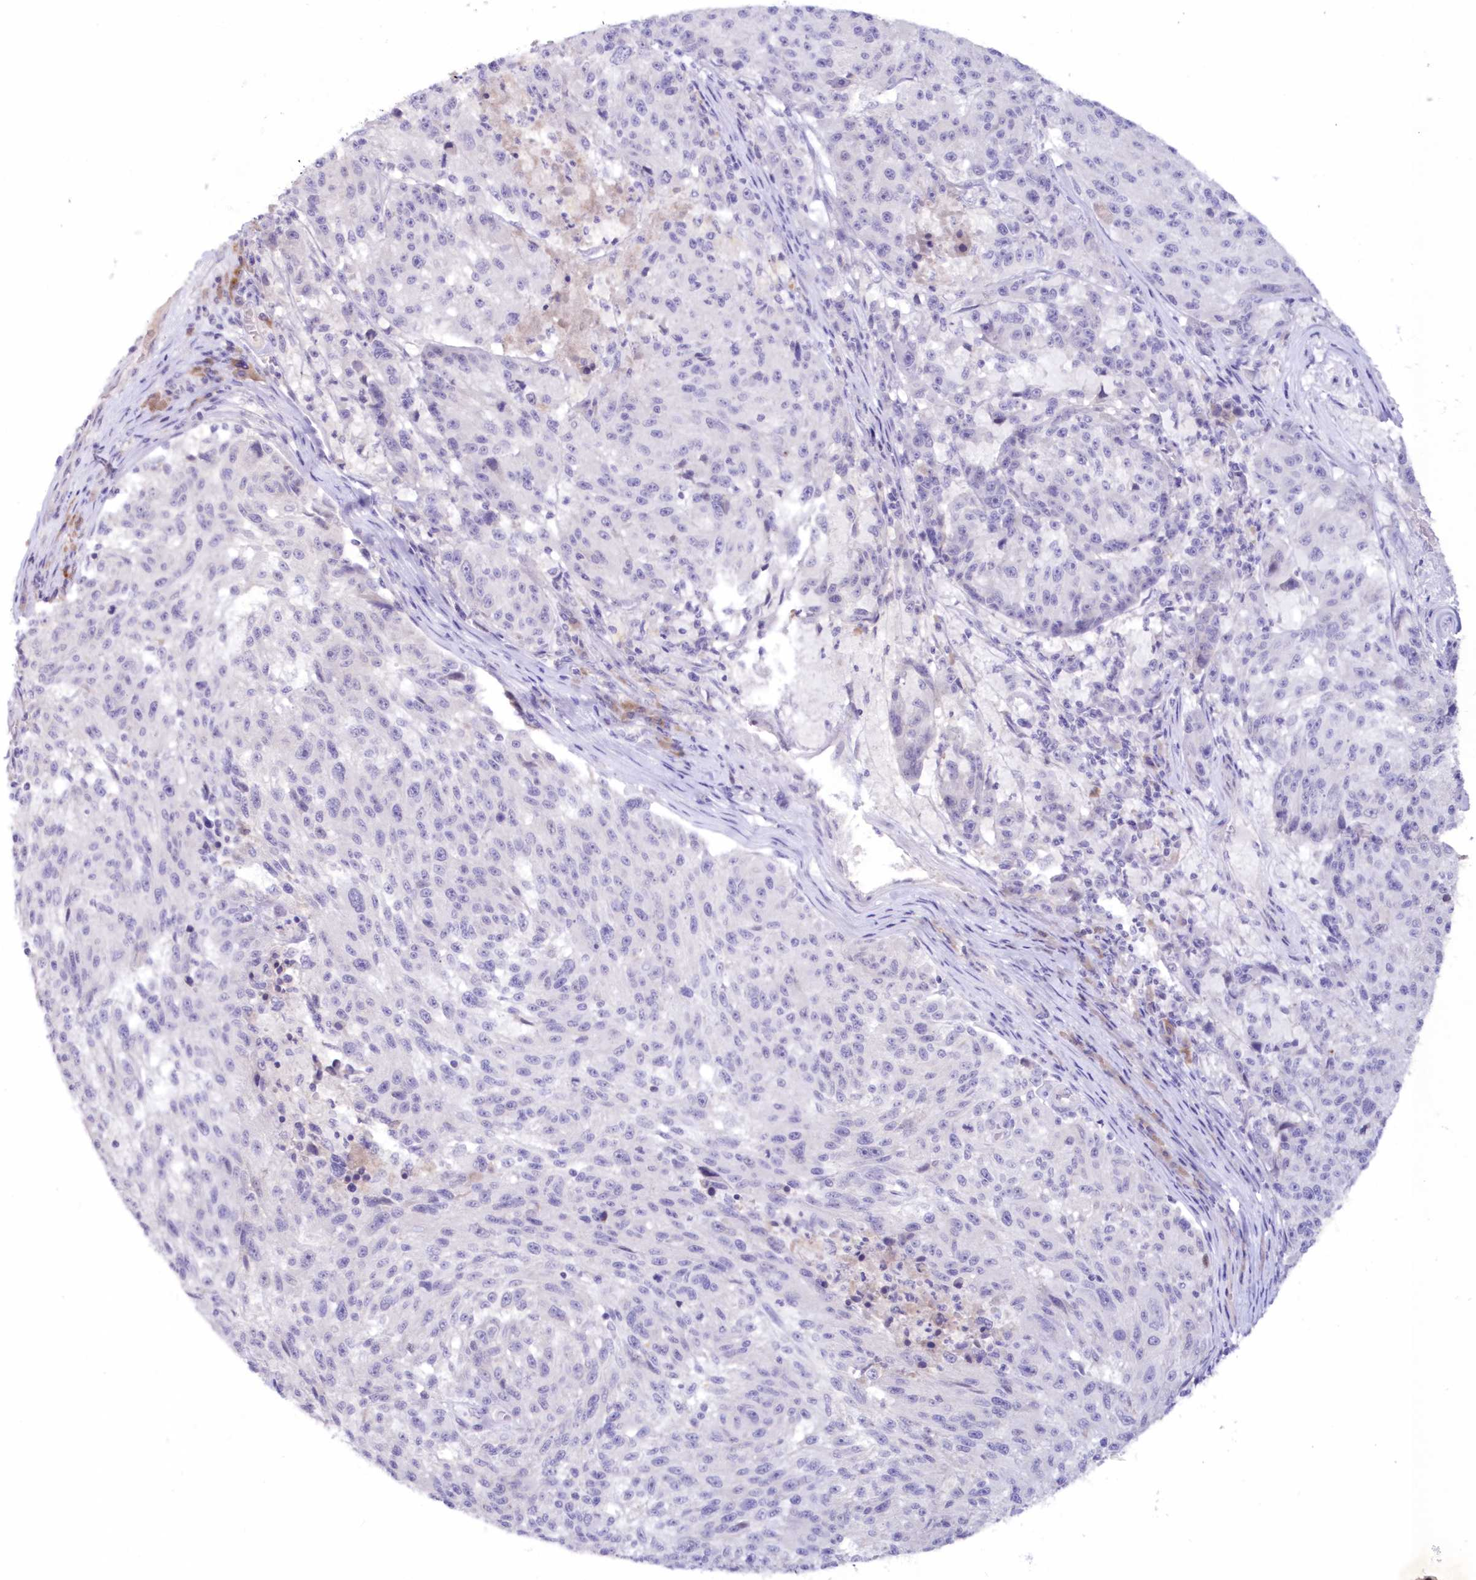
{"staining": {"intensity": "negative", "quantity": "none", "location": "none"}, "tissue": "melanoma", "cell_type": "Tumor cells", "image_type": "cancer", "snomed": [{"axis": "morphology", "description": "Malignant melanoma, NOS"}, {"axis": "topography", "description": "Skin"}], "caption": "This is an IHC image of melanoma. There is no staining in tumor cells.", "gene": "SNED1", "patient": {"sex": "male", "age": 53}}